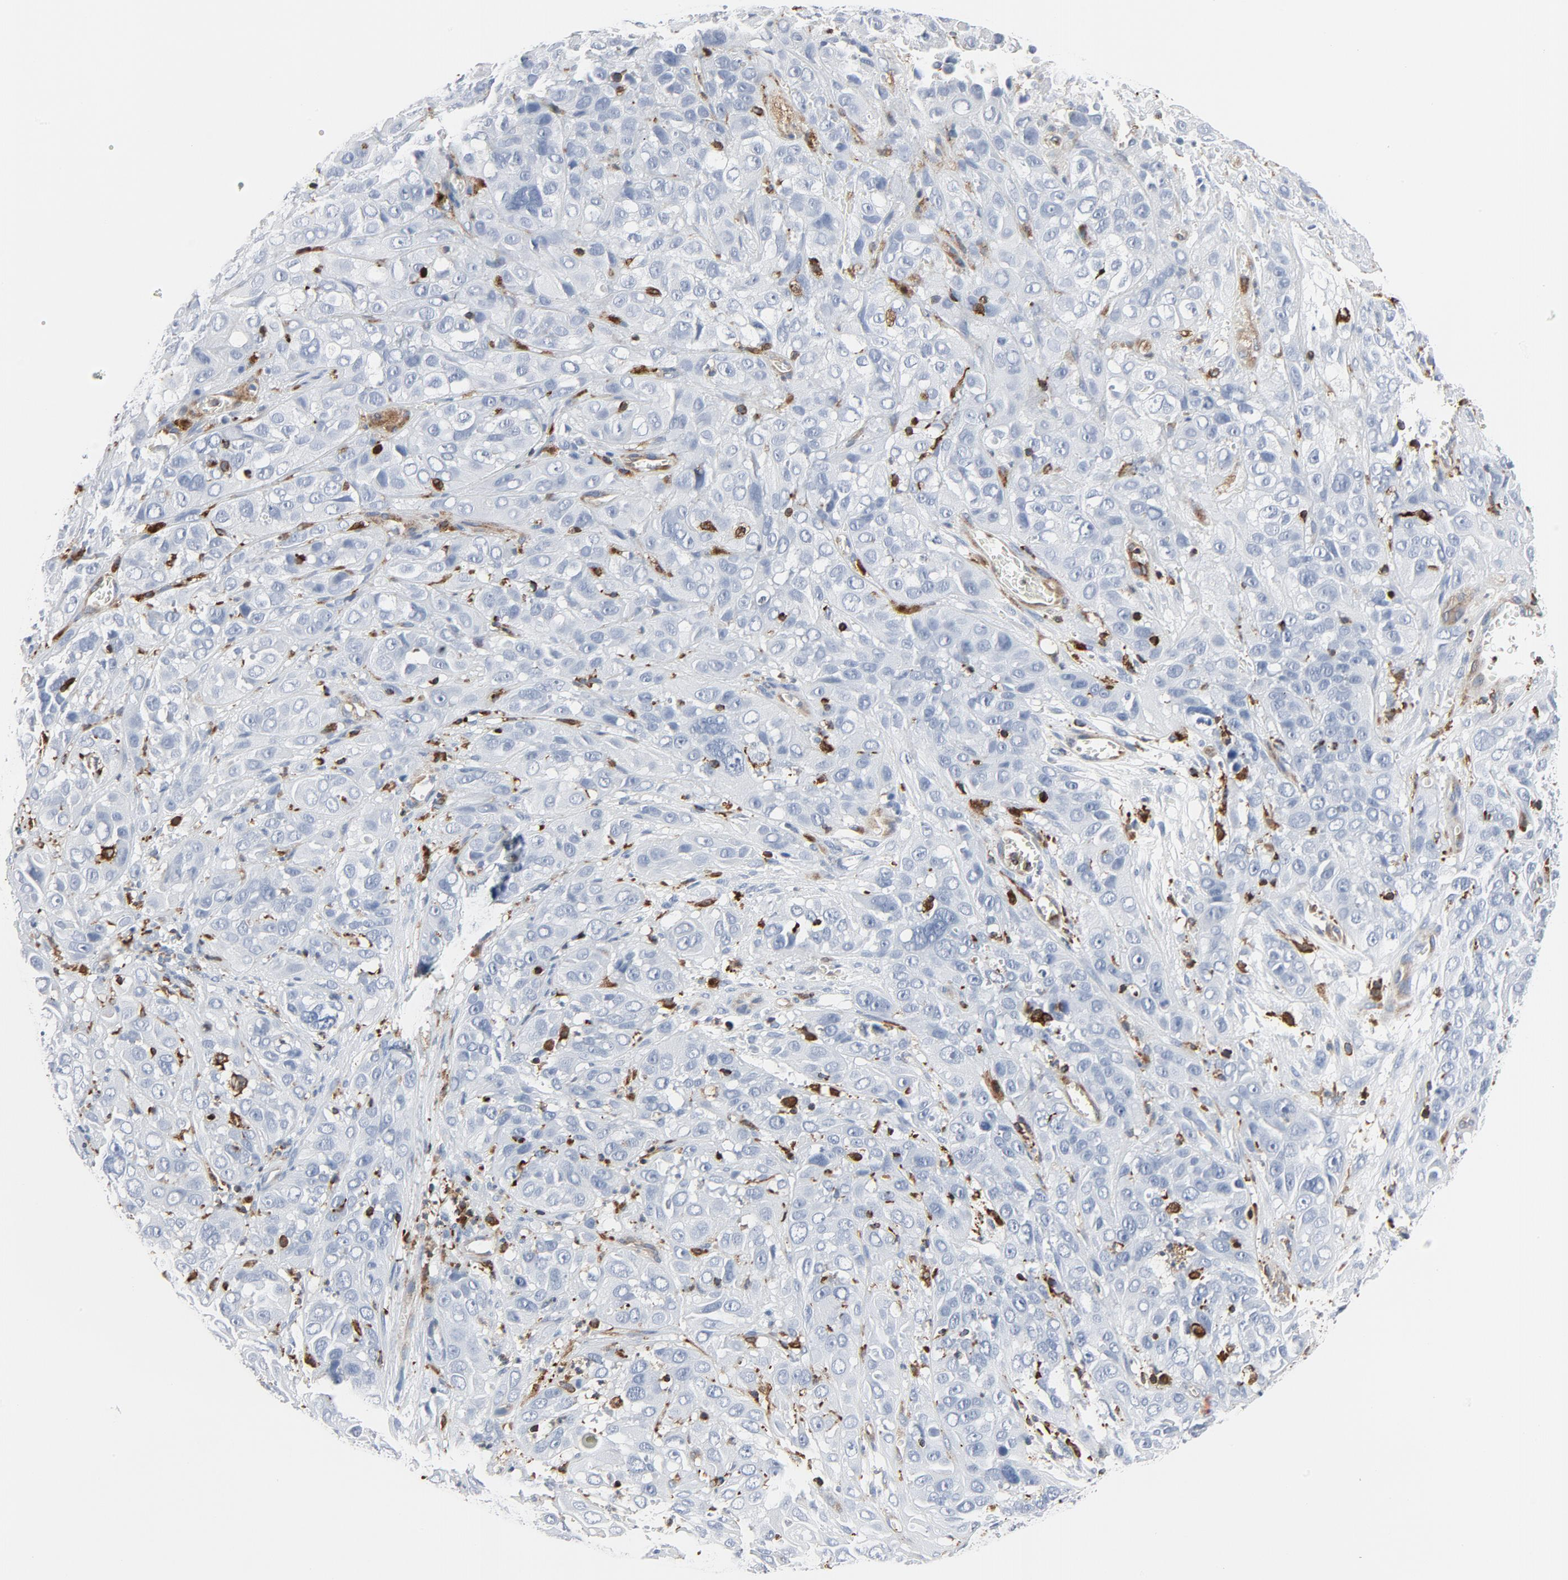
{"staining": {"intensity": "negative", "quantity": "none", "location": "none"}, "tissue": "cervical cancer", "cell_type": "Tumor cells", "image_type": "cancer", "snomed": [{"axis": "morphology", "description": "Squamous cell carcinoma, NOS"}, {"axis": "topography", "description": "Cervix"}], "caption": "Immunohistochemical staining of cervical cancer (squamous cell carcinoma) demonstrates no significant staining in tumor cells.", "gene": "LCP2", "patient": {"sex": "female", "age": 32}}